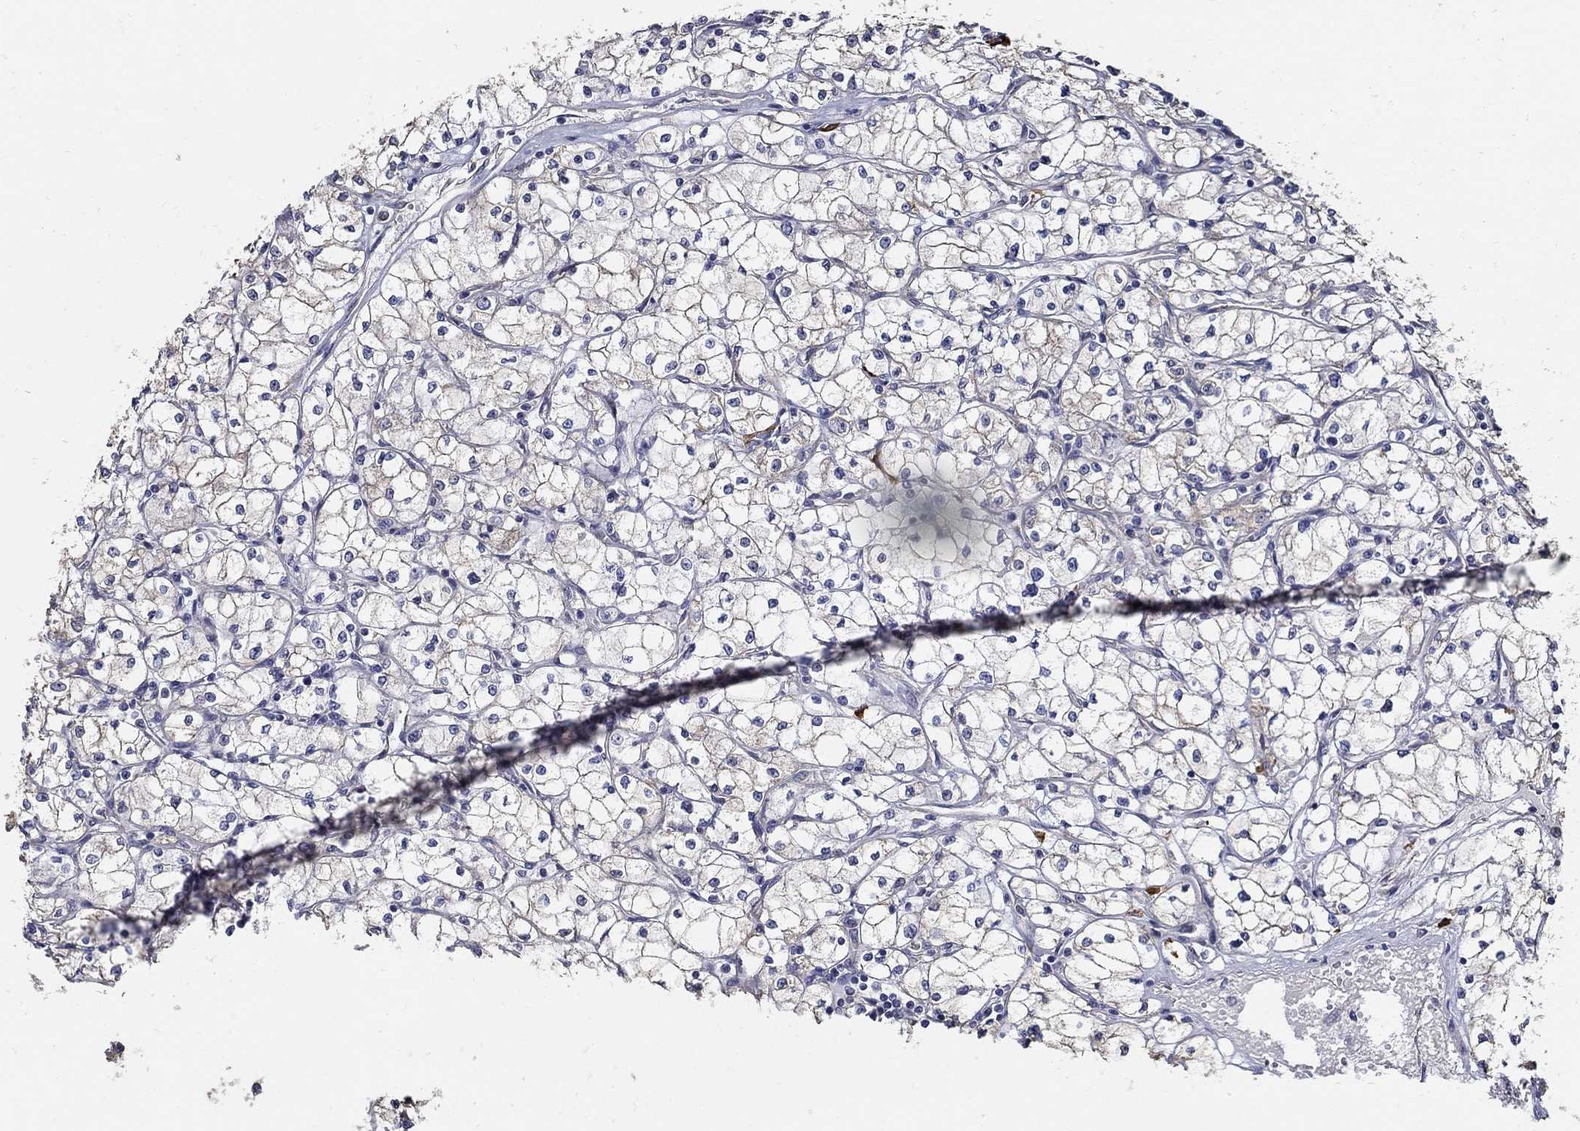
{"staining": {"intensity": "negative", "quantity": "none", "location": "none"}, "tissue": "renal cancer", "cell_type": "Tumor cells", "image_type": "cancer", "snomed": [{"axis": "morphology", "description": "Adenocarcinoma, NOS"}, {"axis": "topography", "description": "Kidney"}], "caption": "A histopathology image of human renal cancer (adenocarcinoma) is negative for staining in tumor cells.", "gene": "EMILIN3", "patient": {"sex": "male", "age": 67}}